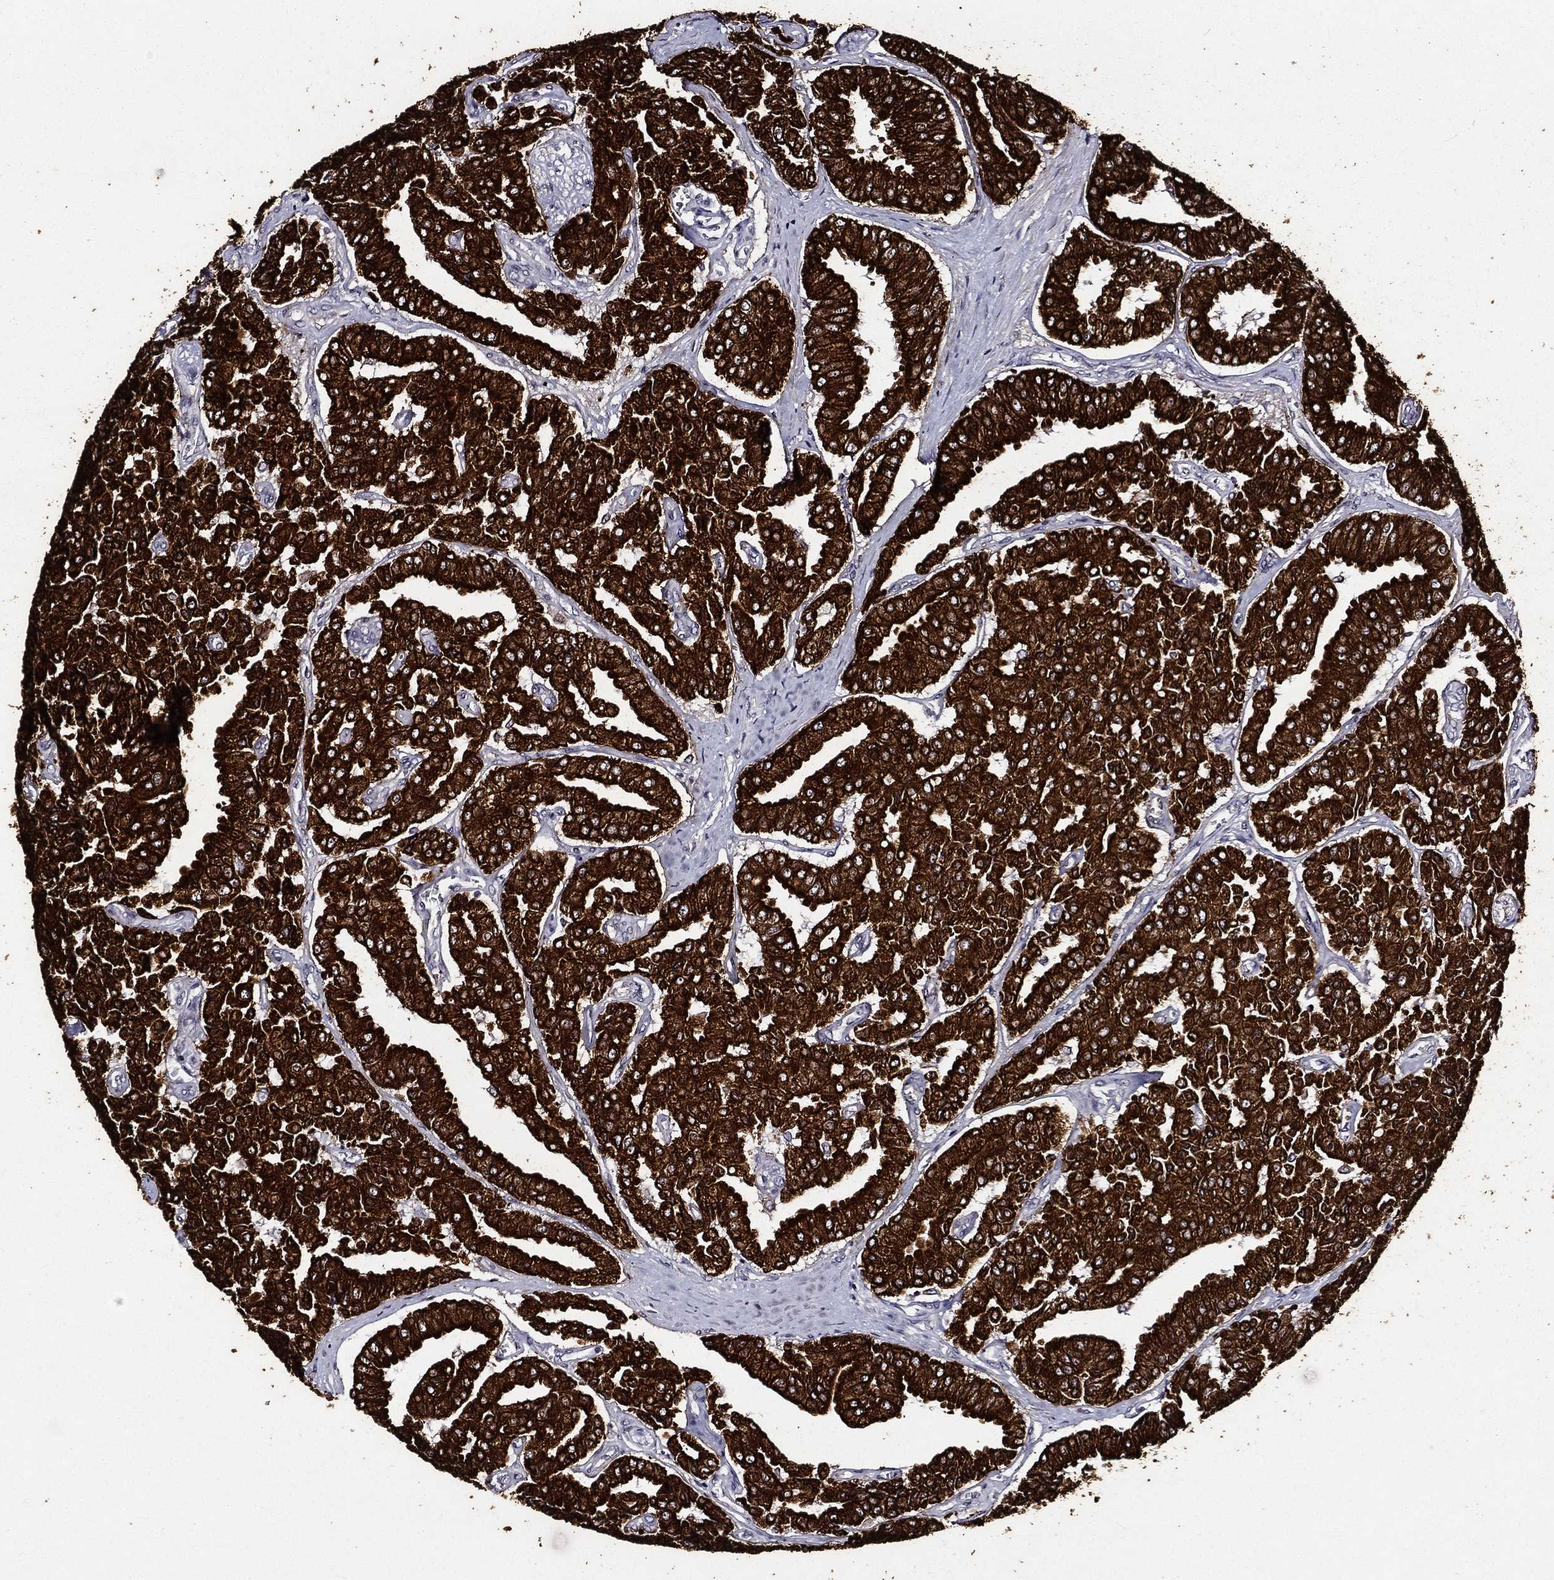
{"staining": {"intensity": "strong", "quantity": ">75%", "location": "cytoplasmic/membranous"}, "tissue": "prostate cancer", "cell_type": "Tumor cells", "image_type": "cancer", "snomed": [{"axis": "morphology", "description": "Adenocarcinoma, NOS"}, {"axis": "topography", "description": "Prostate and seminal vesicle, NOS"}, {"axis": "topography", "description": "Prostate"}], "caption": "Immunohistochemical staining of prostate cancer (adenocarcinoma) displays strong cytoplasmic/membranous protein expression in about >75% of tumor cells. (Stains: DAB (3,3'-diaminobenzidine) in brown, nuclei in blue, Microscopy: brightfield microscopy at high magnification).", "gene": "KRT7", "patient": {"sex": "male", "age": 67}}